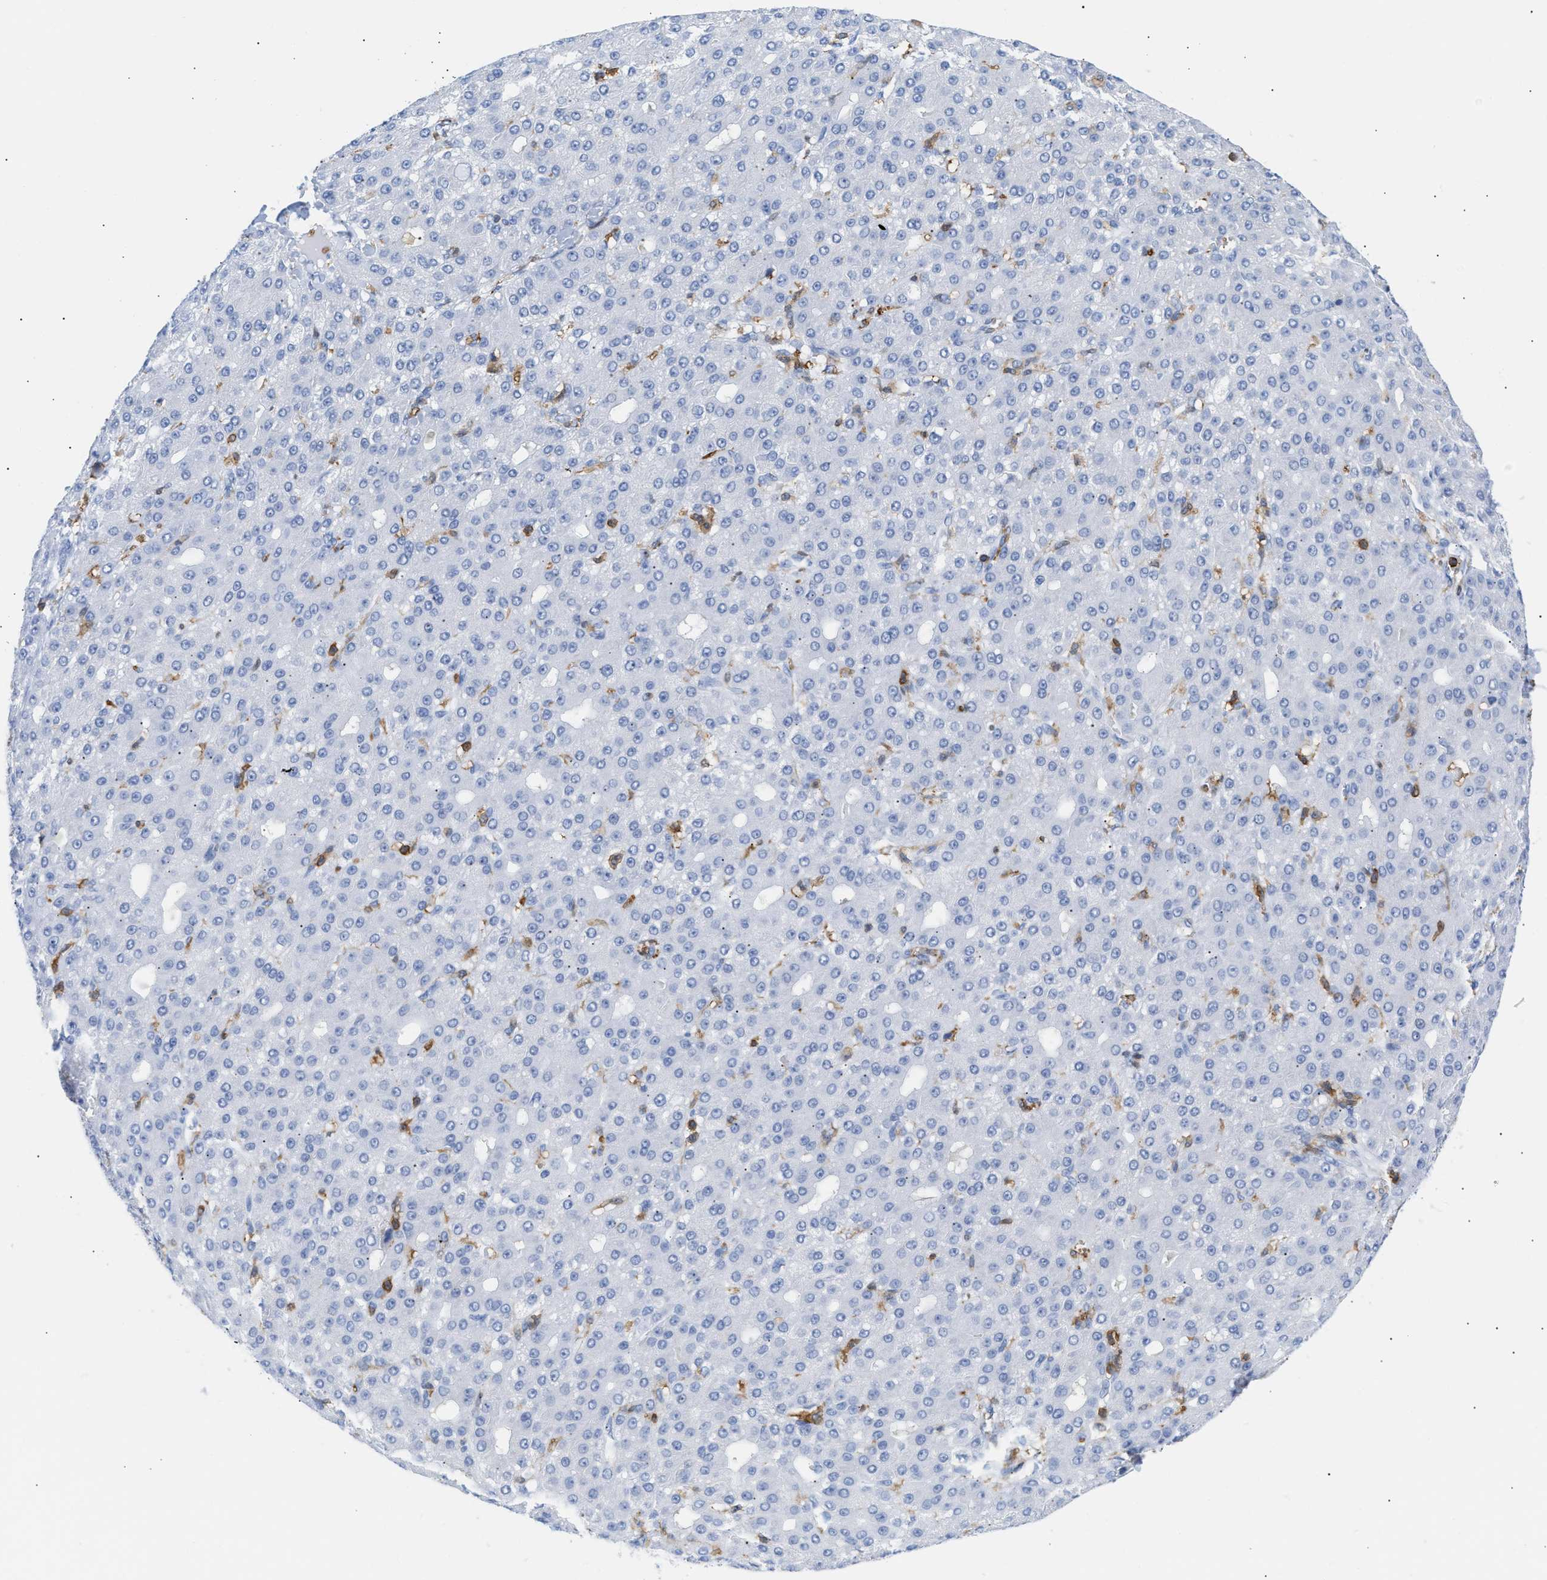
{"staining": {"intensity": "negative", "quantity": "none", "location": "none"}, "tissue": "liver cancer", "cell_type": "Tumor cells", "image_type": "cancer", "snomed": [{"axis": "morphology", "description": "Carcinoma, Hepatocellular, NOS"}, {"axis": "topography", "description": "Liver"}], "caption": "Tumor cells are negative for brown protein staining in liver hepatocellular carcinoma.", "gene": "LCP1", "patient": {"sex": "male", "age": 67}}